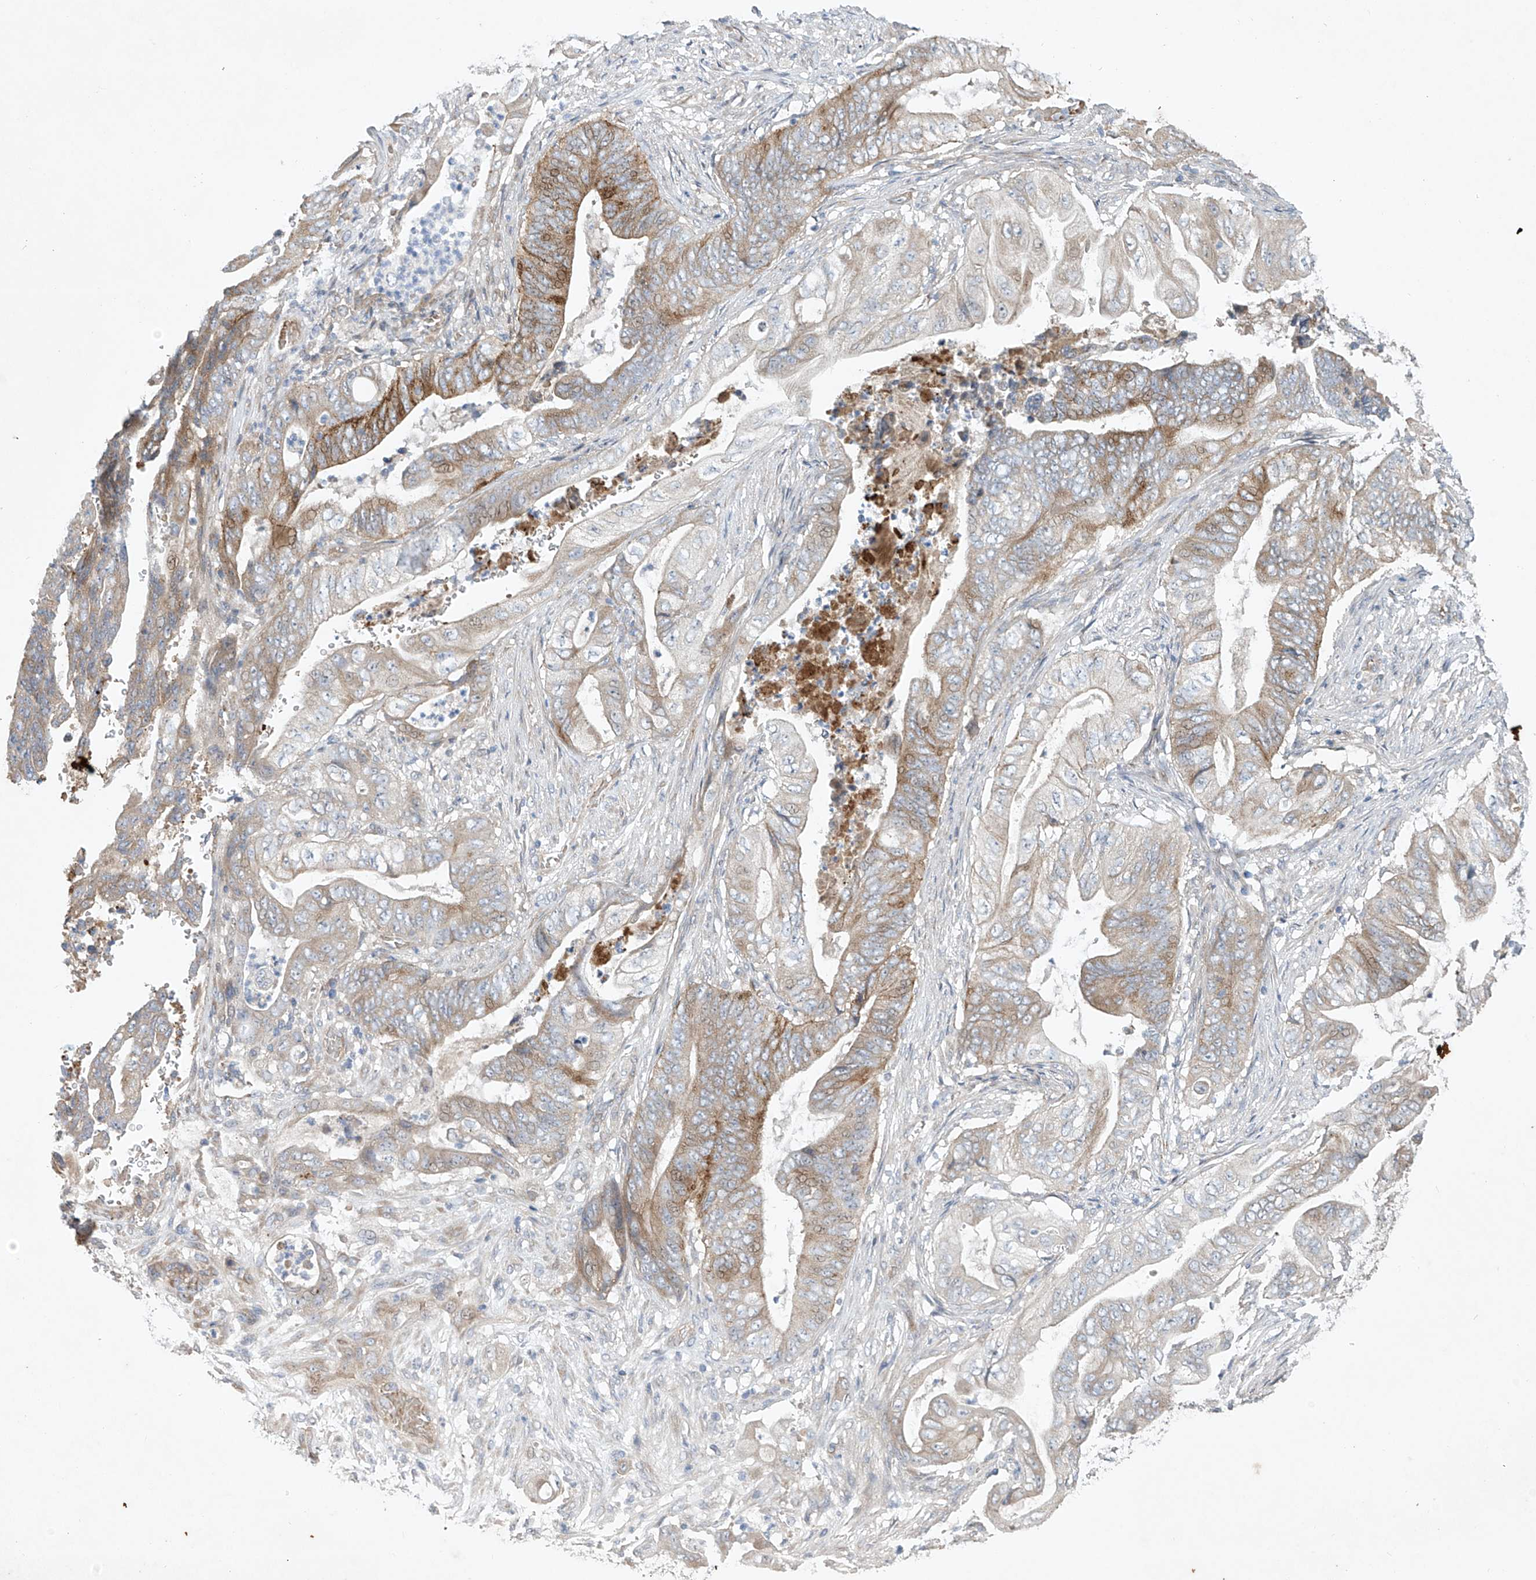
{"staining": {"intensity": "moderate", "quantity": "25%-75%", "location": "cytoplasmic/membranous"}, "tissue": "stomach cancer", "cell_type": "Tumor cells", "image_type": "cancer", "snomed": [{"axis": "morphology", "description": "Adenocarcinoma, NOS"}, {"axis": "topography", "description": "Stomach"}], "caption": "High-power microscopy captured an IHC histopathology image of stomach cancer (adenocarcinoma), revealing moderate cytoplasmic/membranous expression in approximately 25%-75% of tumor cells.", "gene": "TJAP1", "patient": {"sex": "female", "age": 73}}